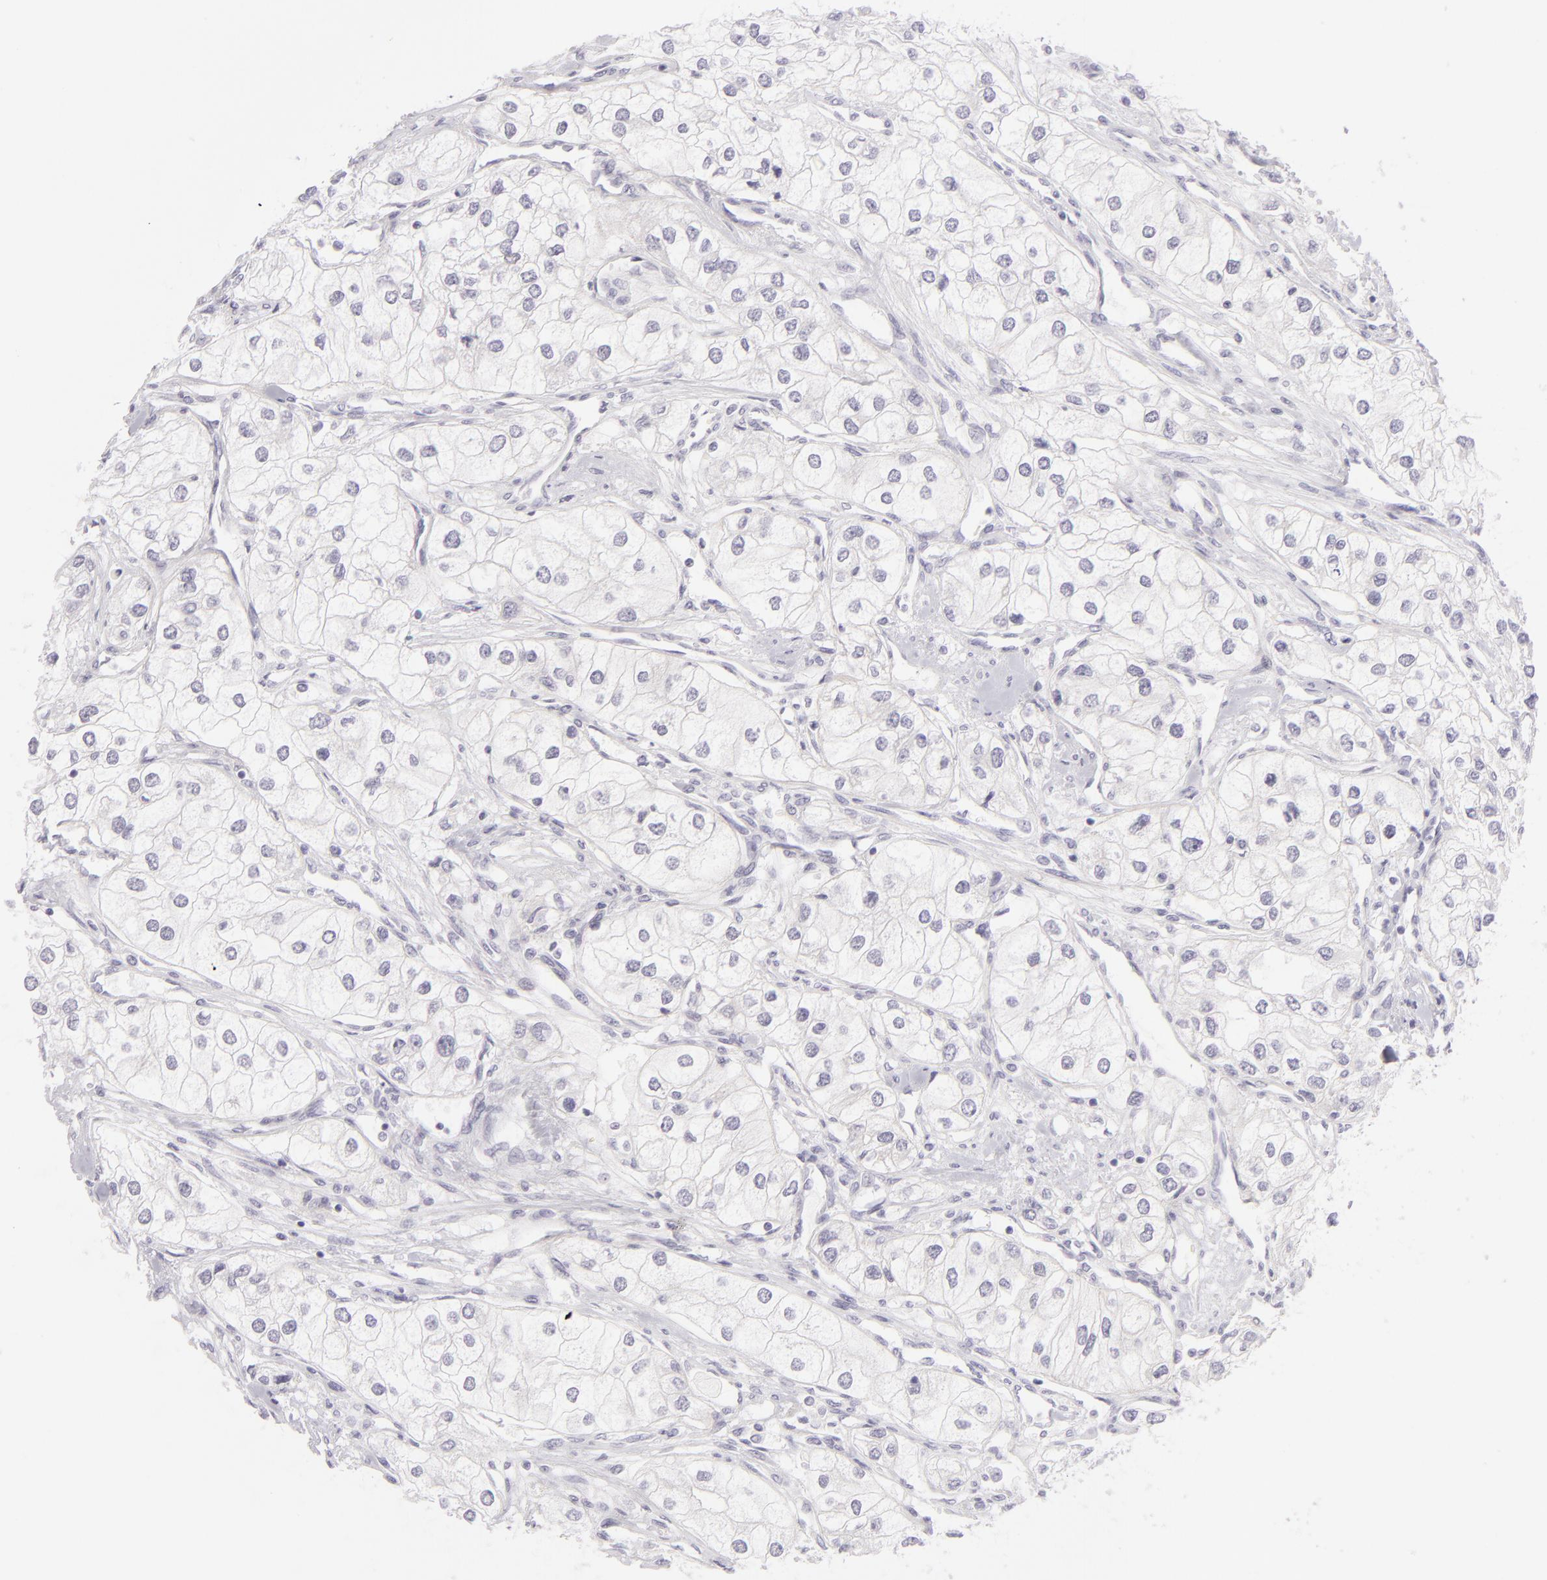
{"staining": {"intensity": "negative", "quantity": "none", "location": "none"}, "tissue": "renal cancer", "cell_type": "Tumor cells", "image_type": "cancer", "snomed": [{"axis": "morphology", "description": "Adenocarcinoma, NOS"}, {"axis": "topography", "description": "Kidney"}], "caption": "This is an immunohistochemistry (IHC) image of renal adenocarcinoma. There is no expression in tumor cells.", "gene": "DLG4", "patient": {"sex": "male", "age": 57}}